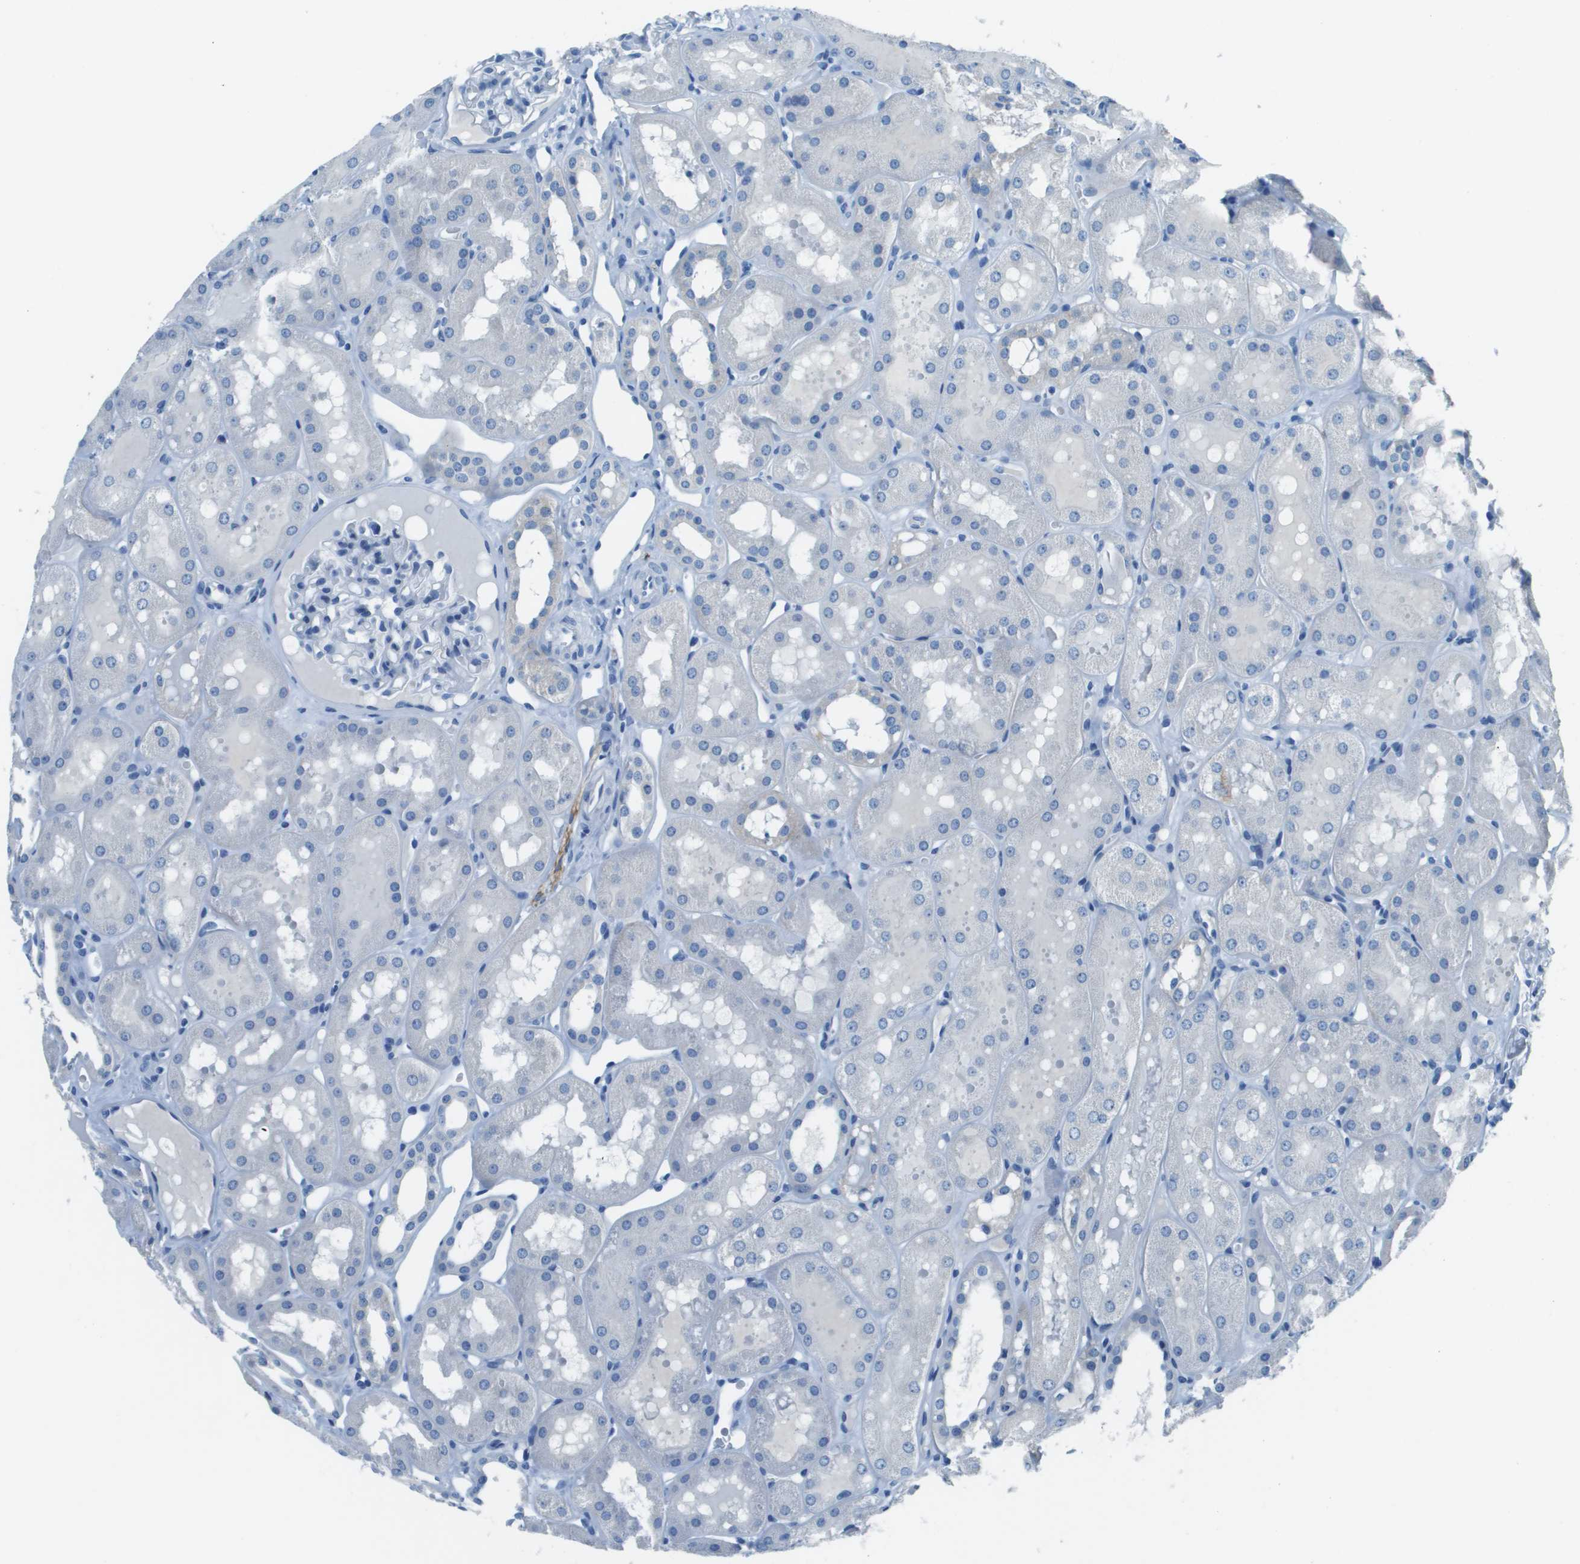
{"staining": {"intensity": "negative", "quantity": "none", "location": "none"}, "tissue": "kidney", "cell_type": "Cells in glomeruli", "image_type": "normal", "snomed": [{"axis": "morphology", "description": "Normal tissue, NOS"}, {"axis": "topography", "description": "Kidney"}, {"axis": "topography", "description": "Urinary bladder"}], "caption": "An immunohistochemistry (IHC) image of unremarkable kidney is shown. There is no staining in cells in glomeruli of kidney. (DAB immunohistochemistry visualized using brightfield microscopy, high magnification).", "gene": "SLC16A10", "patient": {"sex": "male", "age": 16}}